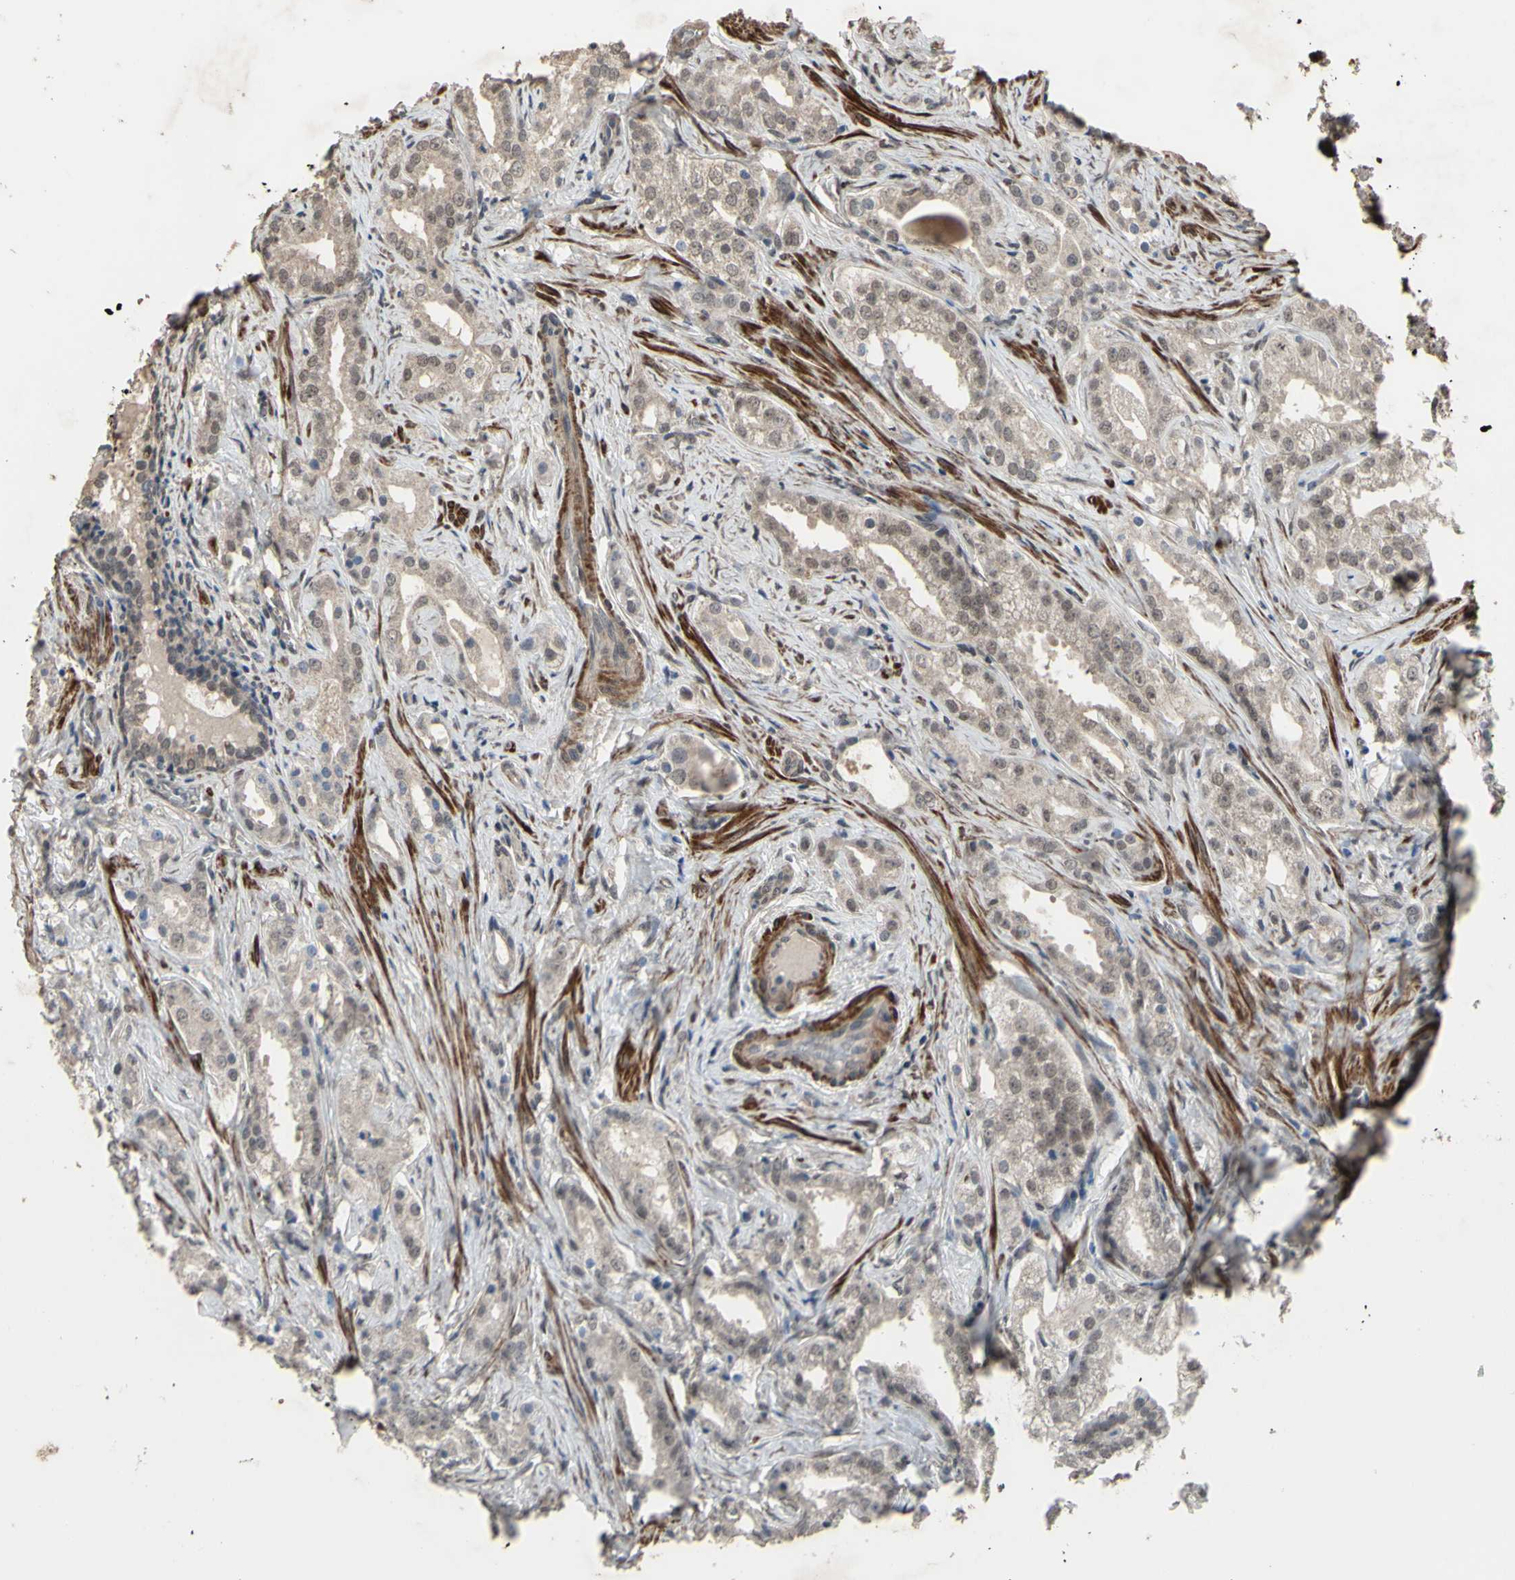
{"staining": {"intensity": "weak", "quantity": "25%-75%", "location": "cytoplasmic/membranous,nuclear"}, "tissue": "prostate cancer", "cell_type": "Tumor cells", "image_type": "cancer", "snomed": [{"axis": "morphology", "description": "Adenocarcinoma, Low grade"}, {"axis": "topography", "description": "Prostate"}], "caption": "Tumor cells display weak cytoplasmic/membranous and nuclear staining in about 25%-75% of cells in prostate cancer (low-grade adenocarcinoma). (DAB (3,3'-diaminobenzidine) IHC, brown staining for protein, blue staining for nuclei).", "gene": "ZNF174", "patient": {"sex": "male", "age": 59}}